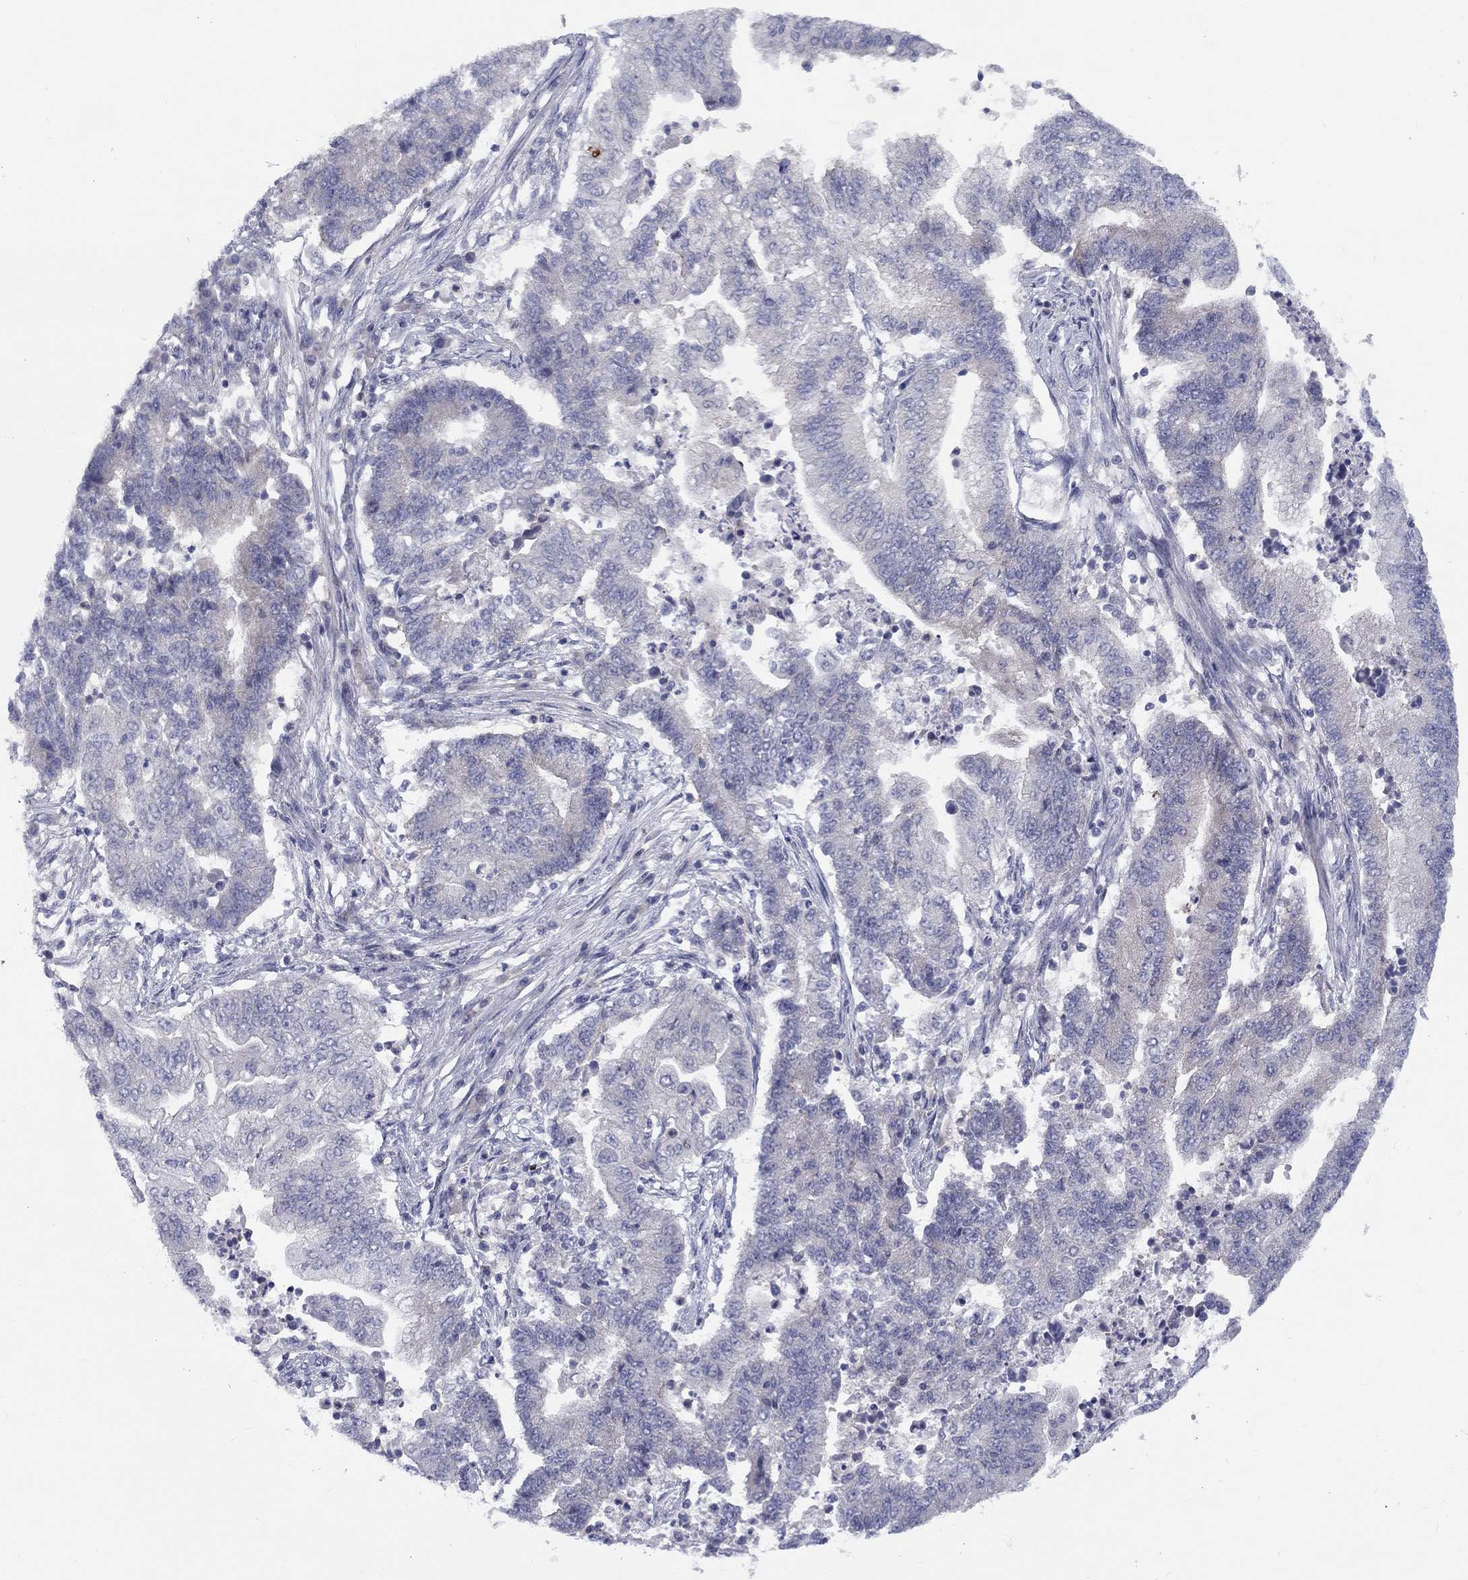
{"staining": {"intensity": "negative", "quantity": "none", "location": "none"}, "tissue": "endometrial cancer", "cell_type": "Tumor cells", "image_type": "cancer", "snomed": [{"axis": "morphology", "description": "Adenocarcinoma, NOS"}, {"axis": "topography", "description": "Uterus"}, {"axis": "topography", "description": "Endometrium"}], "caption": "Immunohistochemical staining of human endometrial cancer demonstrates no significant staining in tumor cells. The staining was performed using DAB to visualize the protein expression in brown, while the nuclei were stained in blue with hematoxylin (Magnification: 20x).", "gene": "CACNA1A", "patient": {"sex": "female", "age": 54}}